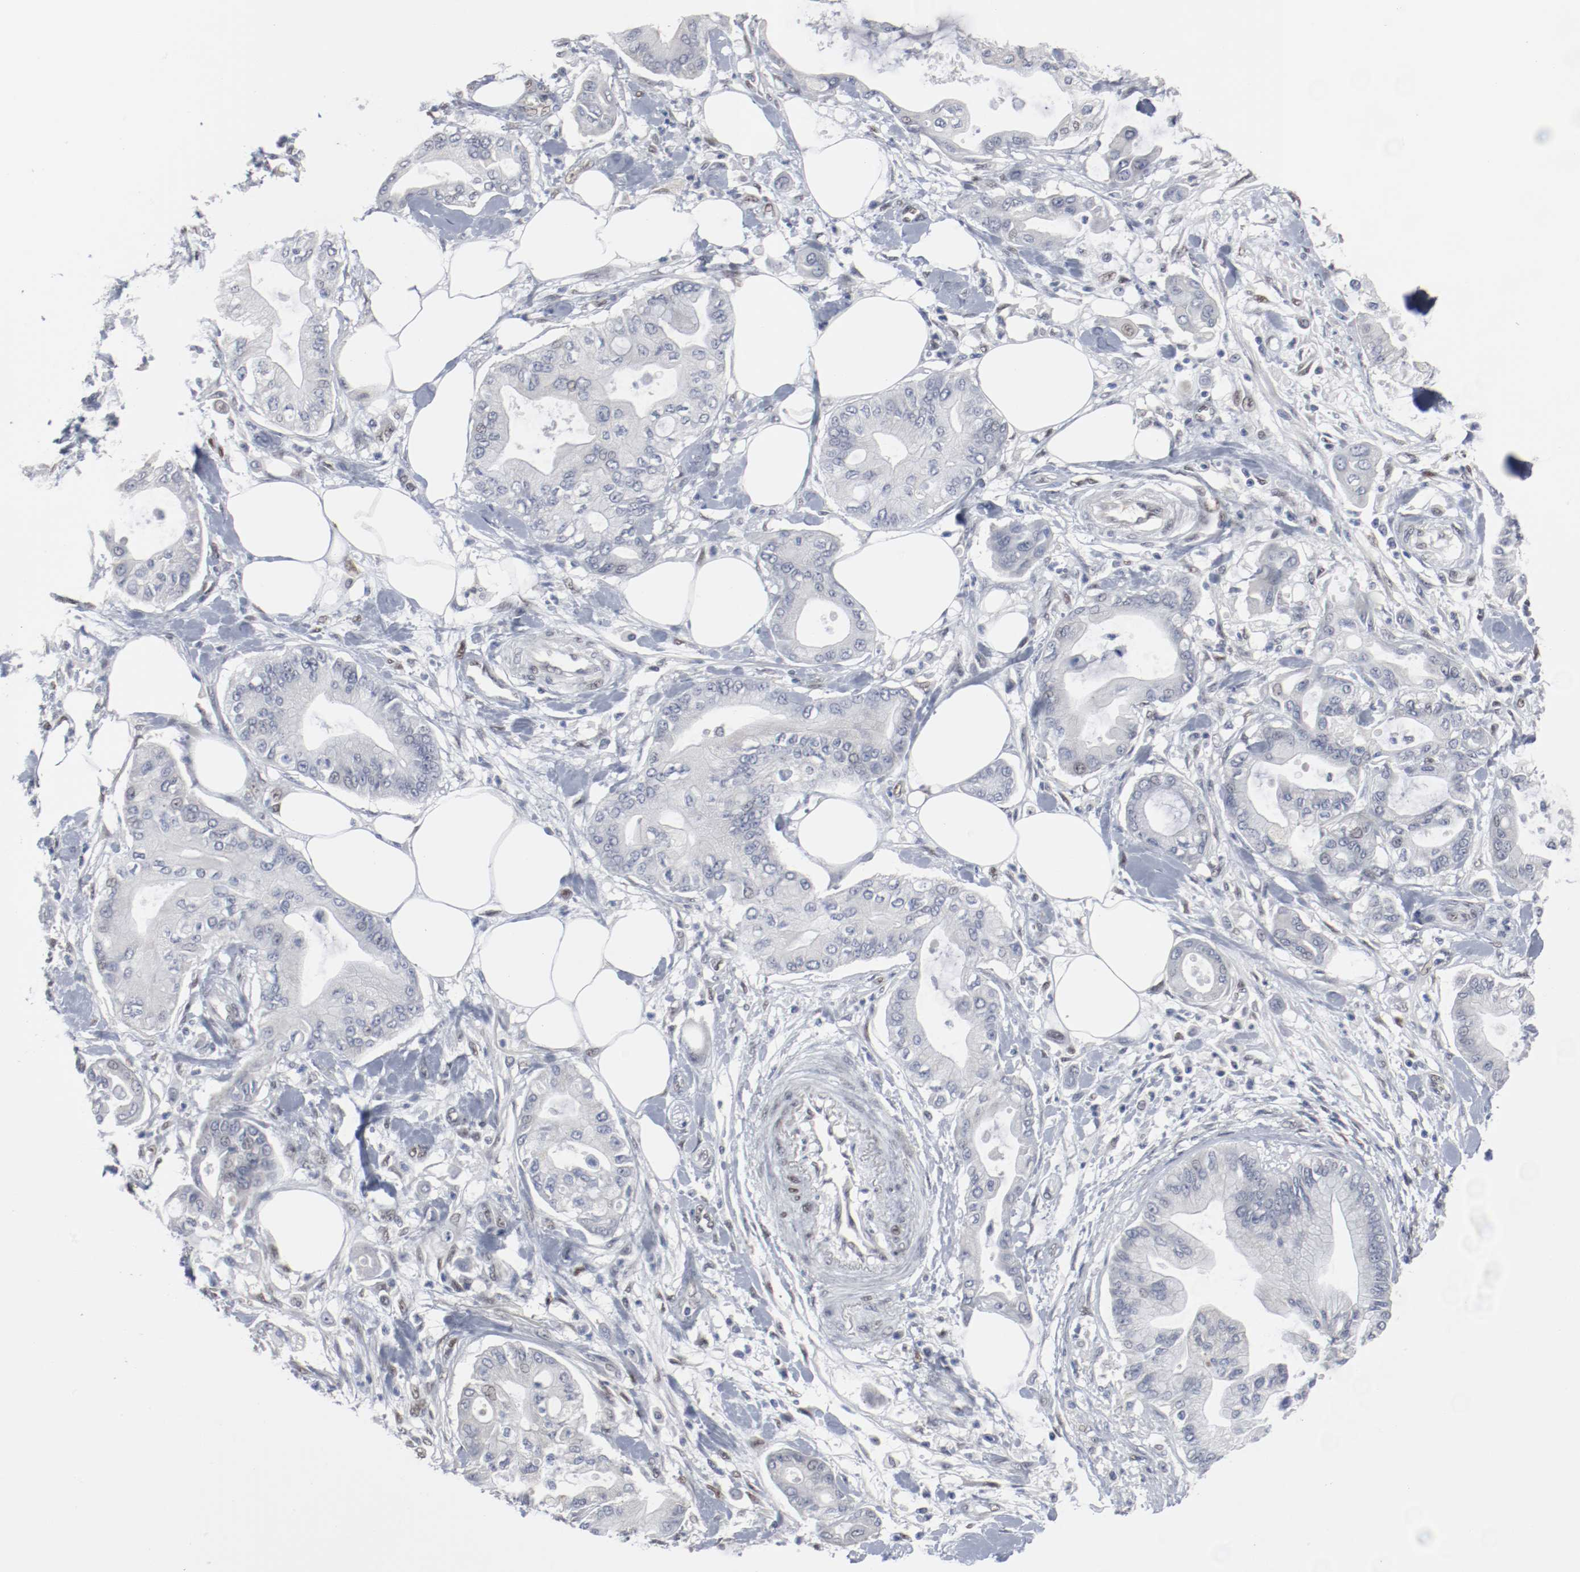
{"staining": {"intensity": "negative", "quantity": "none", "location": "none"}, "tissue": "pancreatic cancer", "cell_type": "Tumor cells", "image_type": "cancer", "snomed": [{"axis": "morphology", "description": "Adenocarcinoma, NOS"}, {"axis": "morphology", "description": "Adenocarcinoma, metastatic, NOS"}, {"axis": "topography", "description": "Lymph node"}, {"axis": "topography", "description": "Pancreas"}, {"axis": "topography", "description": "Duodenum"}], "caption": "Micrograph shows no significant protein expression in tumor cells of pancreatic cancer. (DAB (3,3'-diaminobenzidine) immunohistochemistry visualized using brightfield microscopy, high magnification).", "gene": "ATF7", "patient": {"sex": "female", "age": 64}}